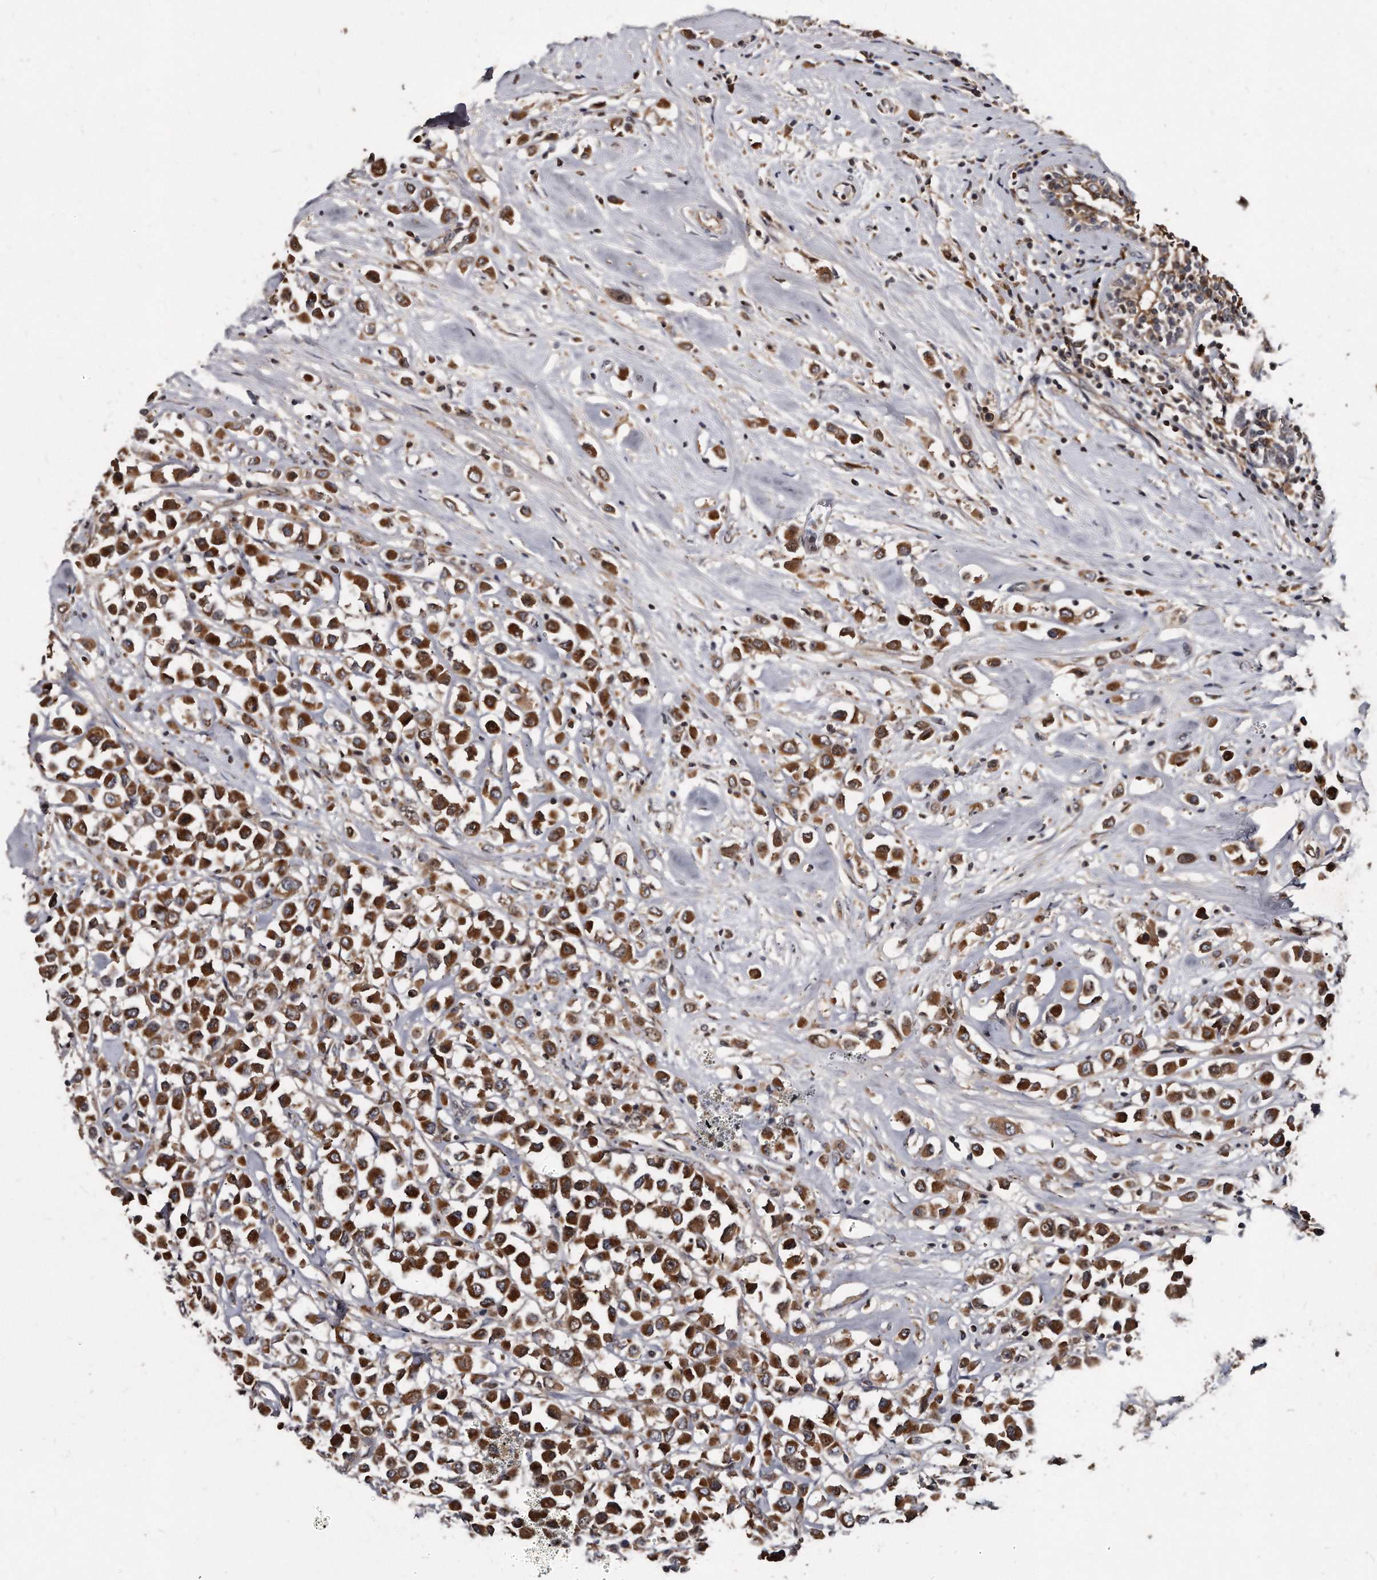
{"staining": {"intensity": "strong", "quantity": ">75%", "location": "cytoplasmic/membranous"}, "tissue": "breast cancer", "cell_type": "Tumor cells", "image_type": "cancer", "snomed": [{"axis": "morphology", "description": "Duct carcinoma"}, {"axis": "topography", "description": "Breast"}], "caption": "Protein expression analysis of breast cancer displays strong cytoplasmic/membranous positivity in approximately >75% of tumor cells.", "gene": "FAM136A", "patient": {"sex": "female", "age": 61}}